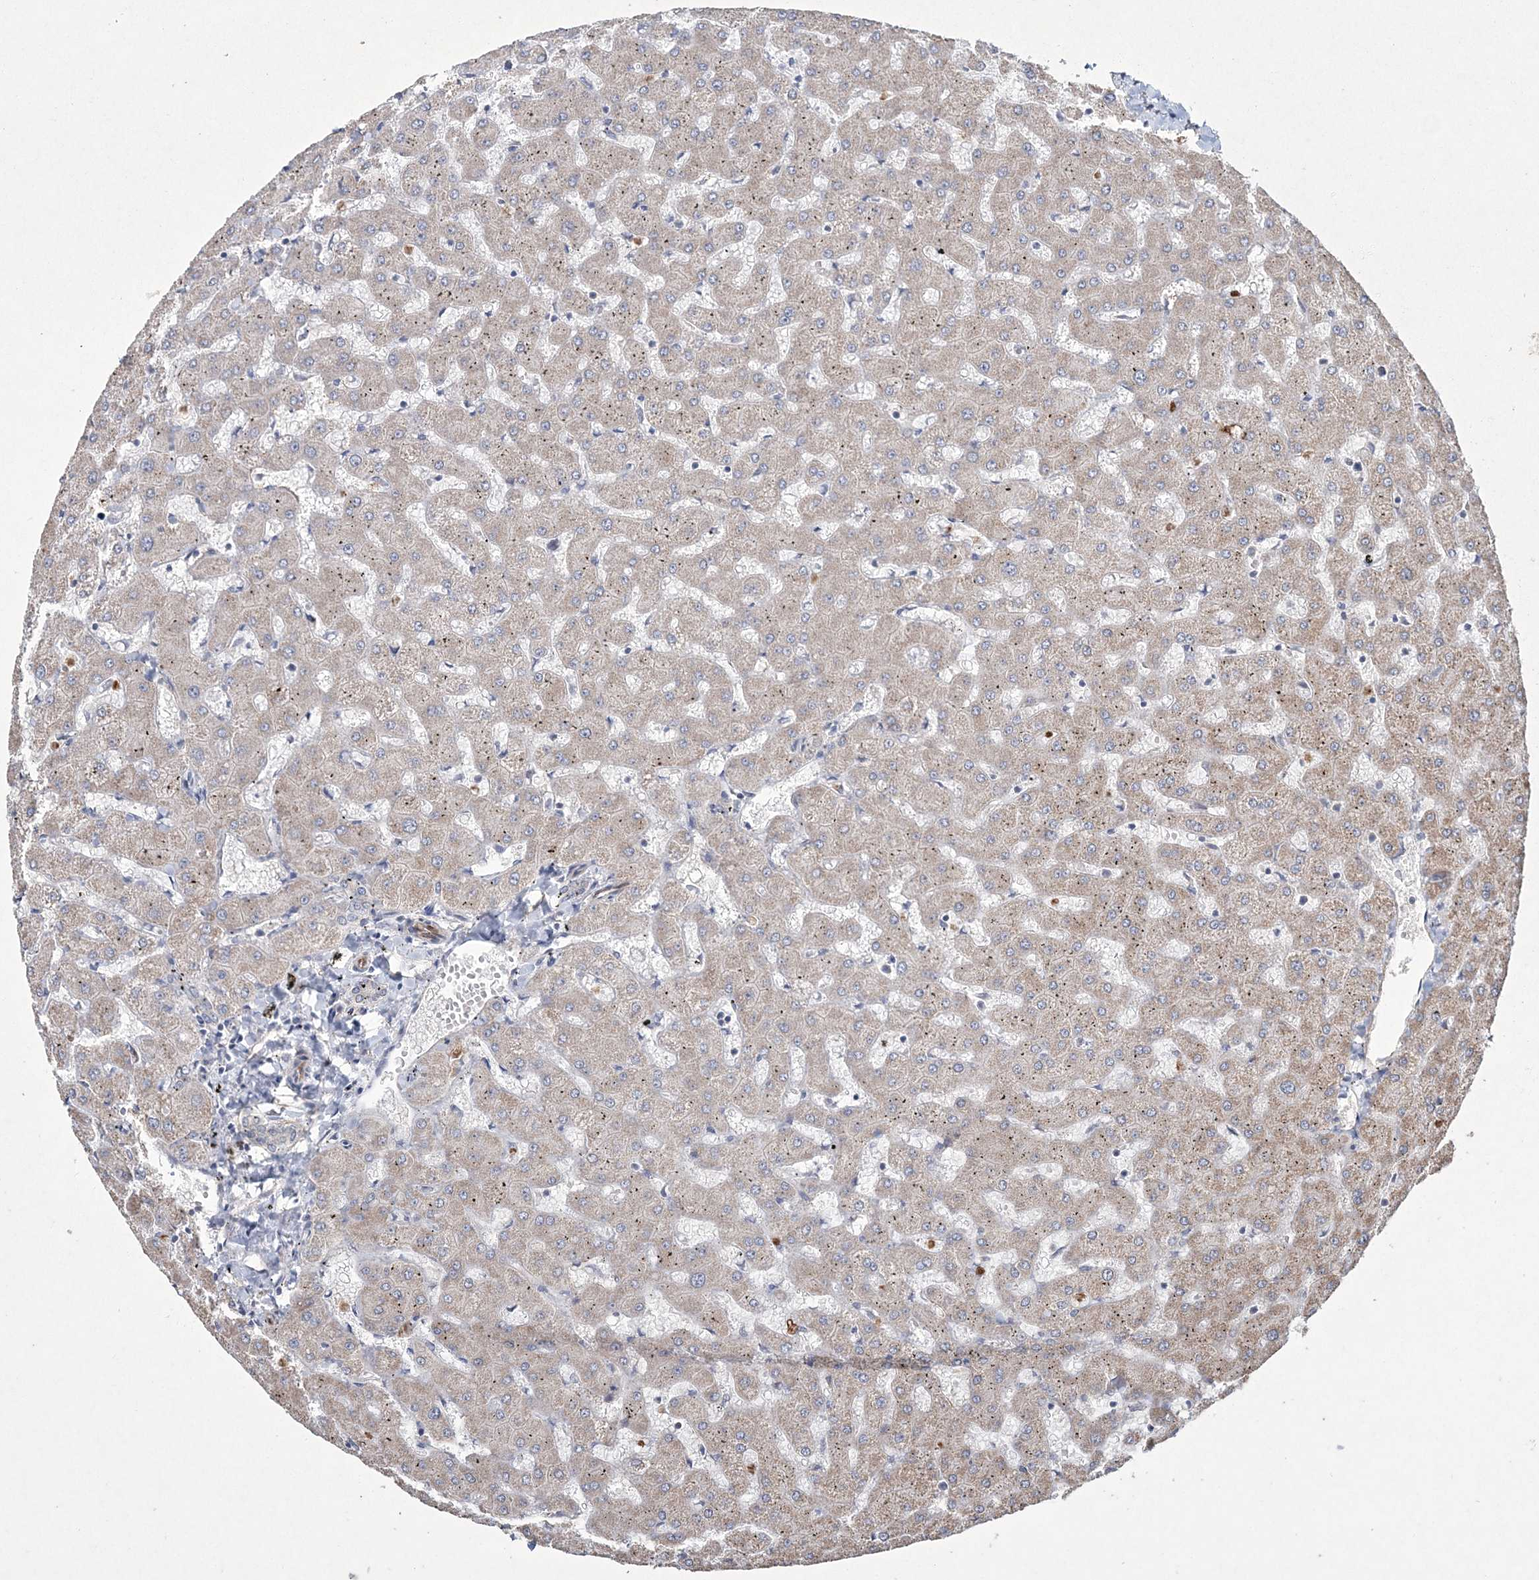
{"staining": {"intensity": "negative", "quantity": "none", "location": "none"}, "tissue": "liver", "cell_type": "Cholangiocytes", "image_type": "normal", "snomed": [{"axis": "morphology", "description": "Normal tissue, NOS"}, {"axis": "topography", "description": "Liver"}], "caption": "Liver stained for a protein using immunohistochemistry displays no positivity cholangiocytes.", "gene": "DPCD", "patient": {"sex": "female", "age": 63}}